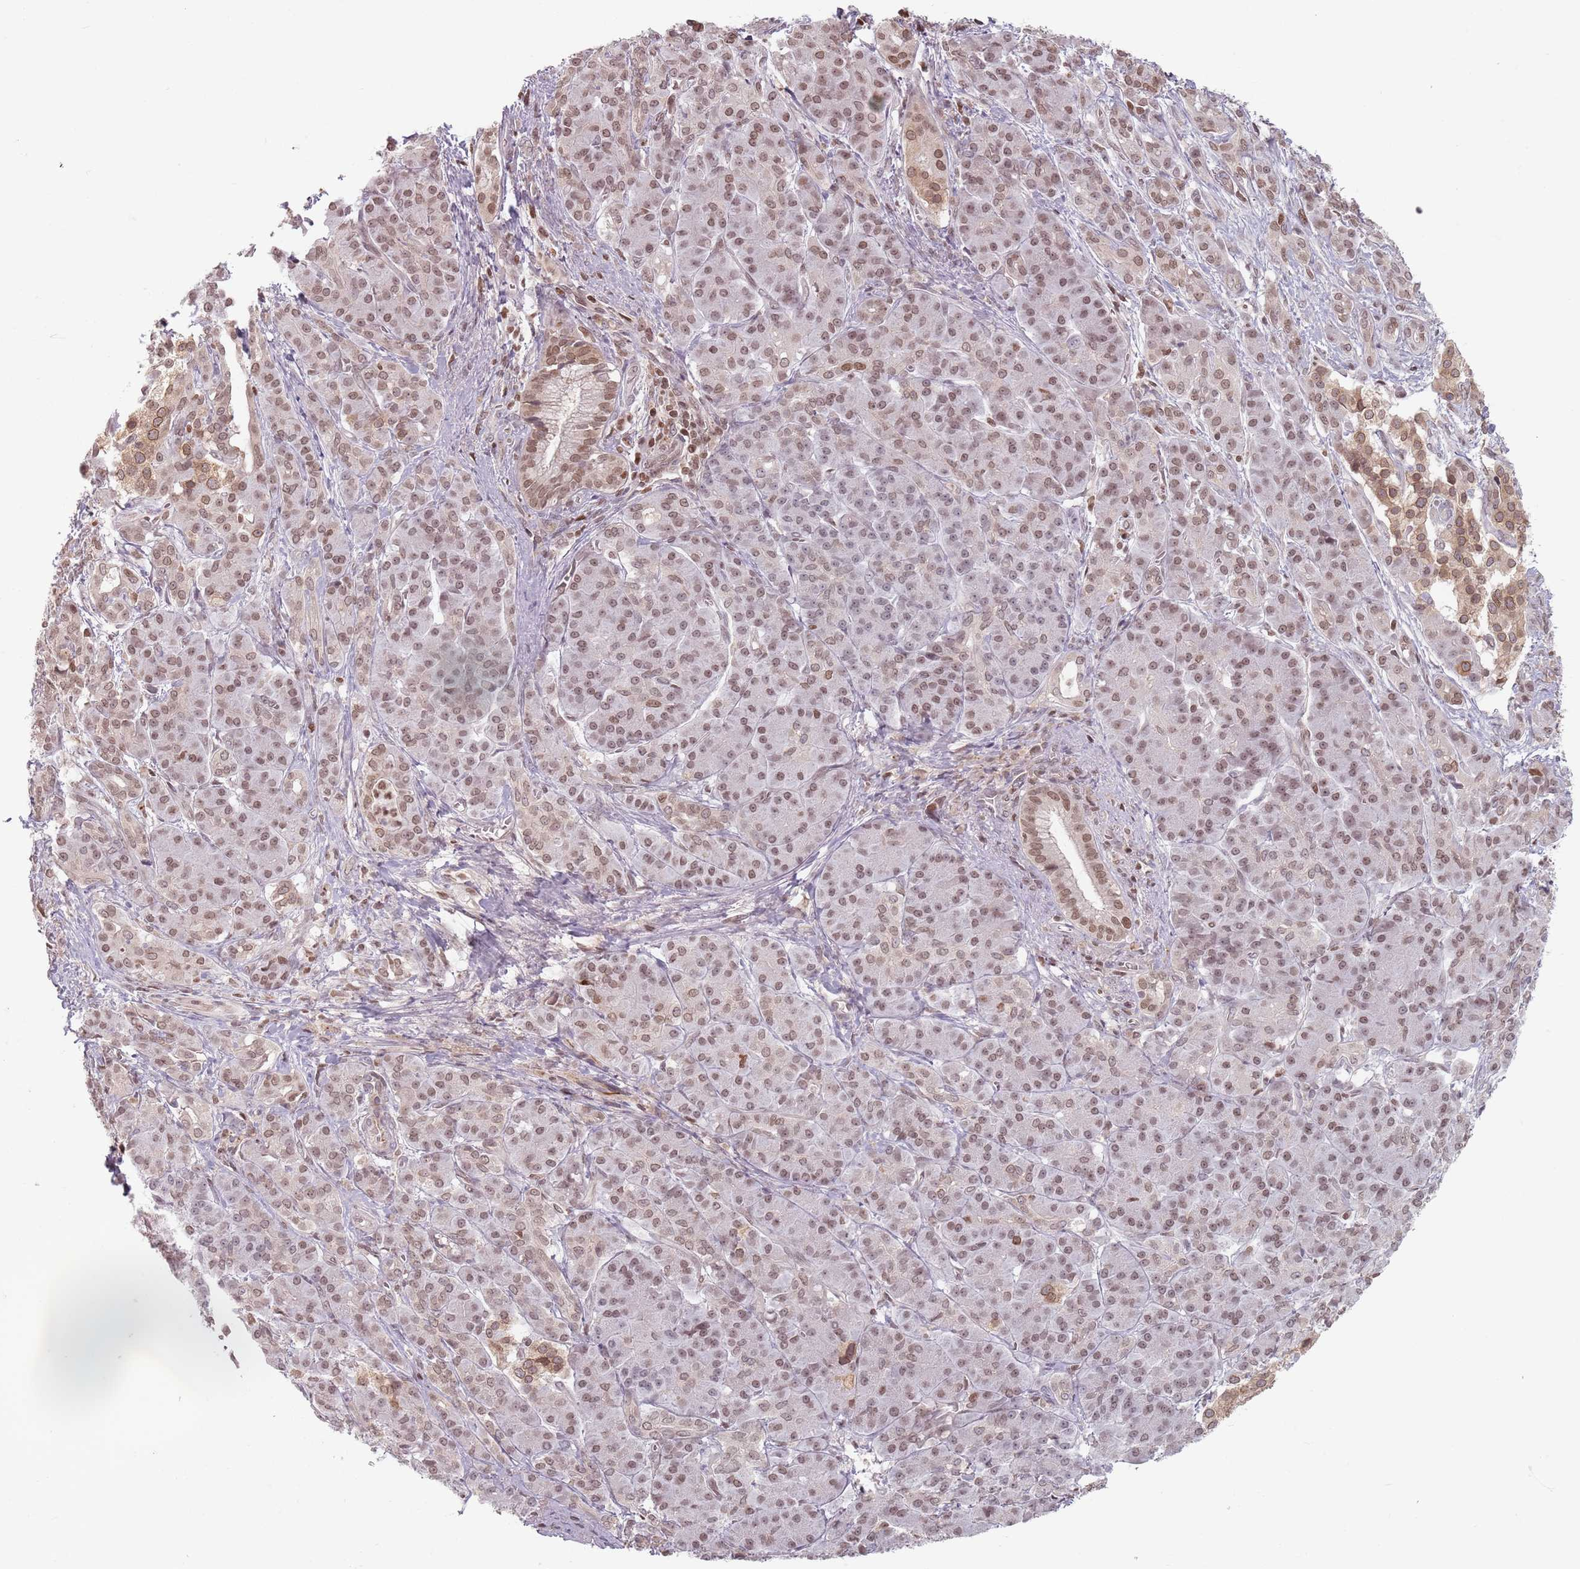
{"staining": {"intensity": "moderate", "quantity": ">75%", "location": "nuclear"}, "tissue": "pancreatic cancer", "cell_type": "Tumor cells", "image_type": "cancer", "snomed": [{"axis": "morphology", "description": "Adenocarcinoma, NOS"}, {"axis": "topography", "description": "Pancreas"}], "caption": "DAB immunohistochemical staining of human pancreatic adenocarcinoma reveals moderate nuclear protein expression in approximately >75% of tumor cells. Using DAB (3,3'-diaminobenzidine) (brown) and hematoxylin (blue) stains, captured at high magnification using brightfield microscopy.", "gene": "NUP50", "patient": {"sex": "male", "age": 57}}